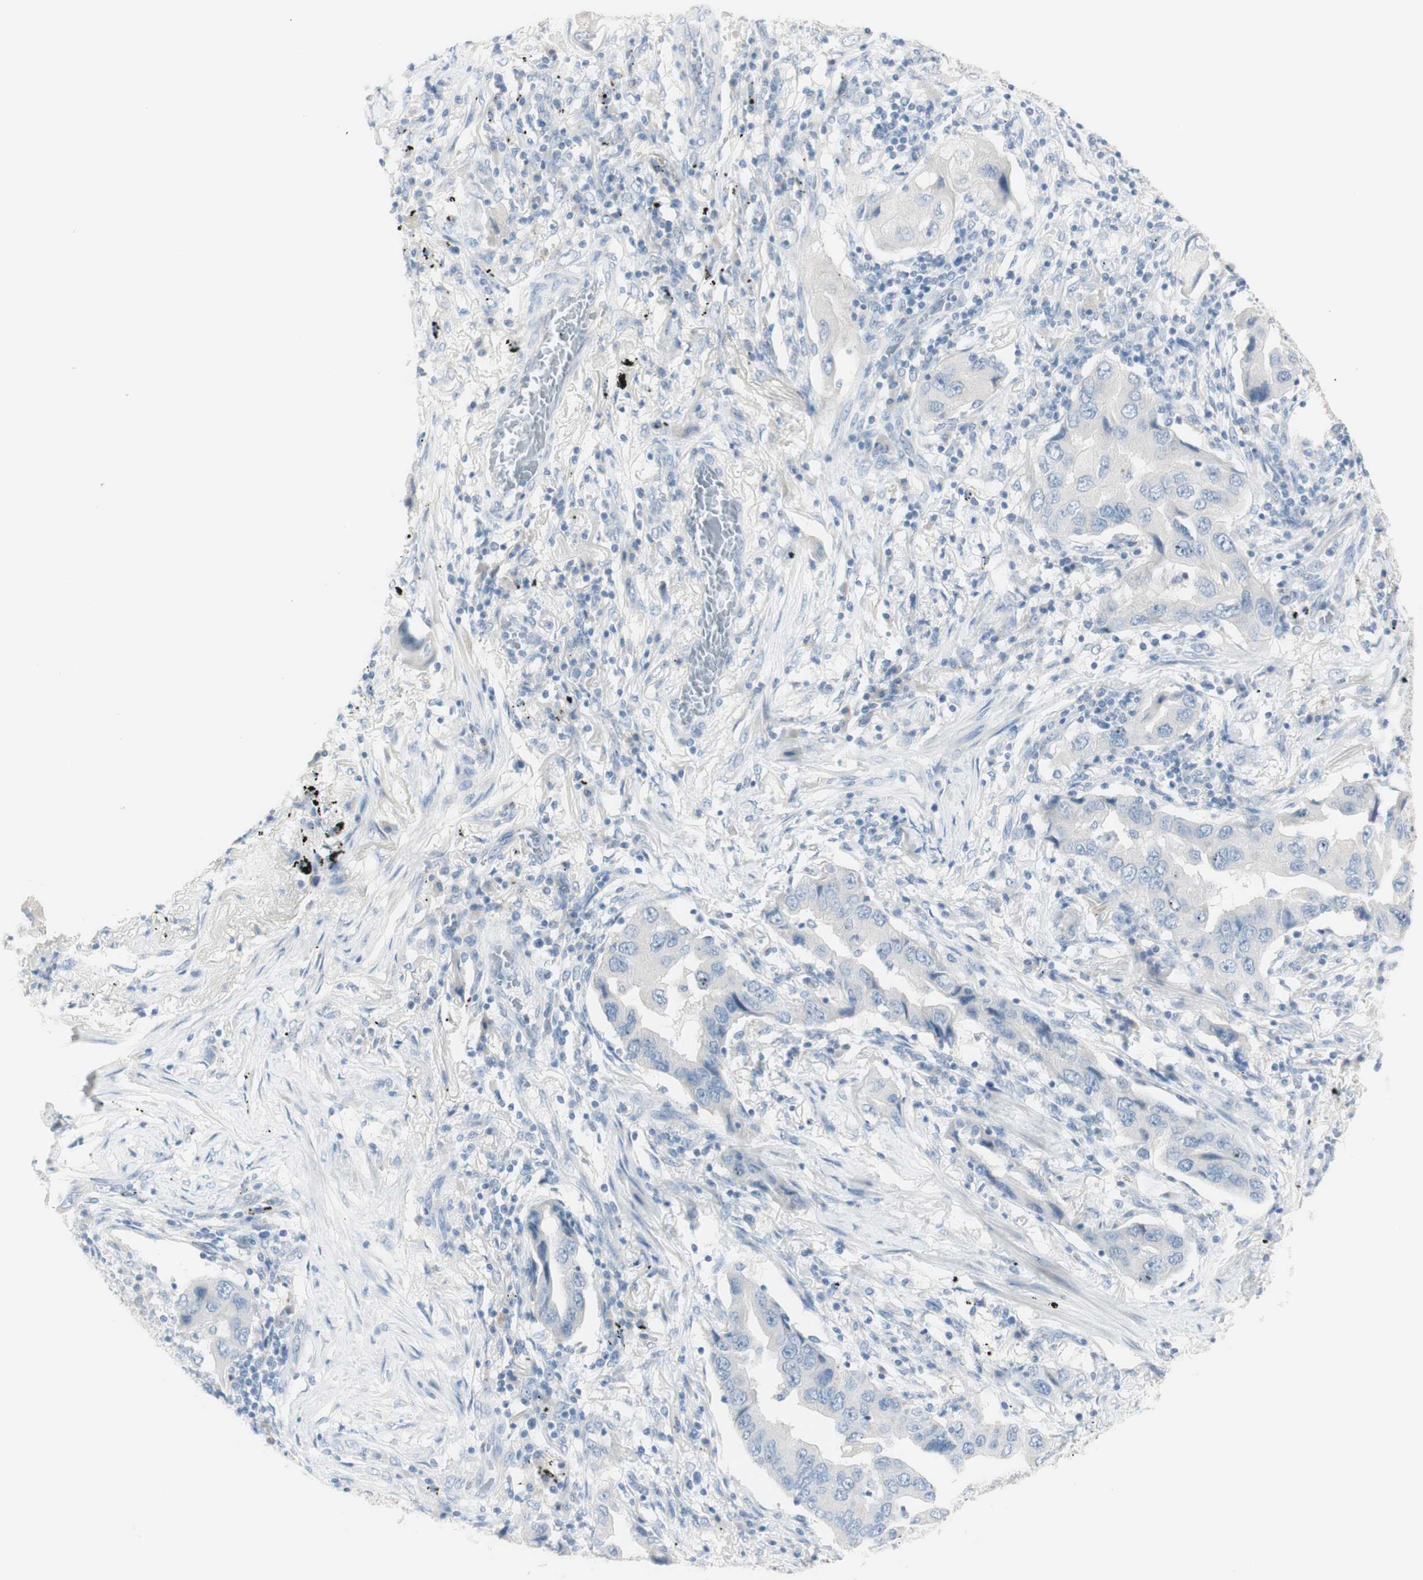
{"staining": {"intensity": "negative", "quantity": "none", "location": "none"}, "tissue": "lung cancer", "cell_type": "Tumor cells", "image_type": "cancer", "snomed": [{"axis": "morphology", "description": "Adenocarcinoma, NOS"}, {"axis": "topography", "description": "Lung"}], "caption": "This is a histopathology image of IHC staining of lung cancer, which shows no staining in tumor cells.", "gene": "ART3", "patient": {"sex": "female", "age": 65}}